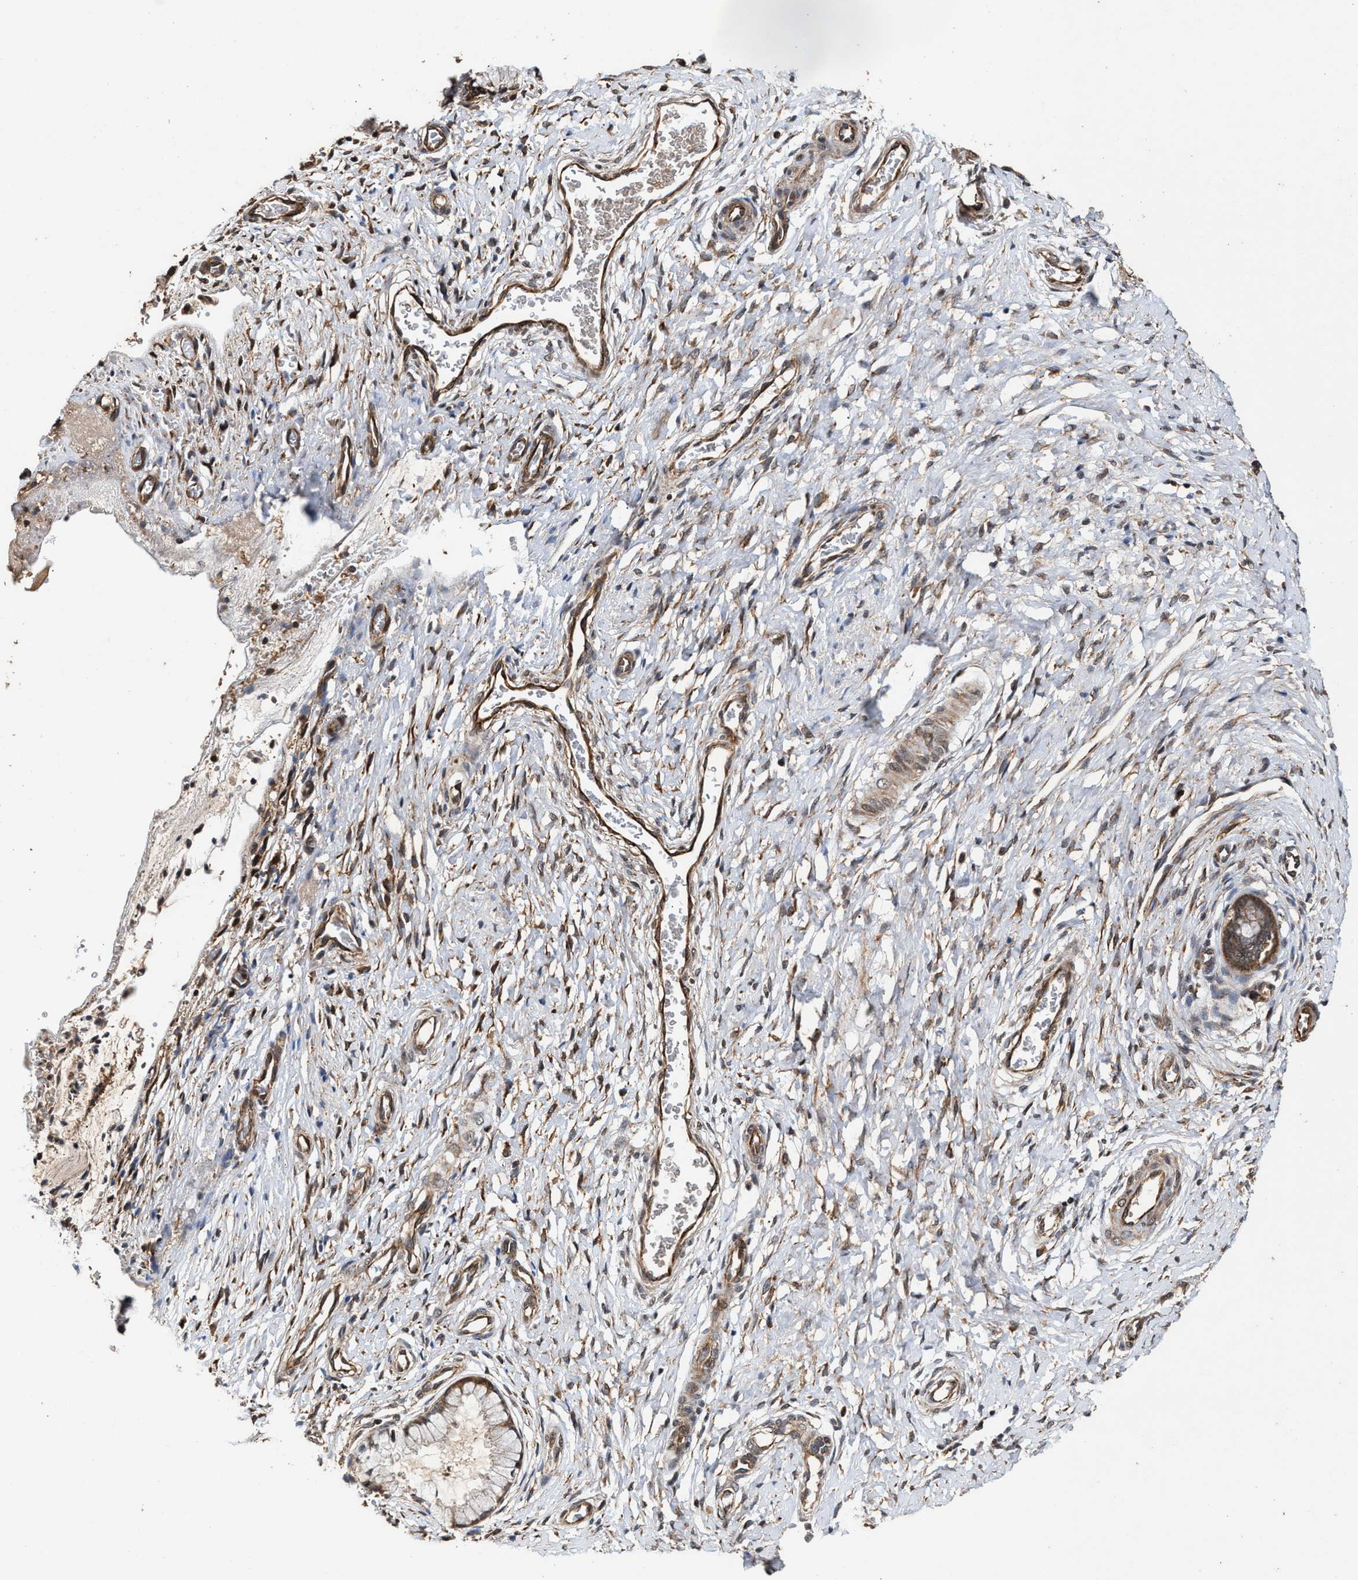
{"staining": {"intensity": "moderate", "quantity": ">75%", "location": "cytoplasmic/membranous"}, "tissue": "cervix", "cell_type": "Glandular cells", "image_type": "normal", "snomed": [{"axis": "morphology", "description": "Normal tissue, NOS"}, {"axis": "topography", "description": "Cervix"}], "caption": "Immunohistochemistry (IHC) (DAB) staining of benign cervix reveals moderate cytoplasmic/membranous protein expression in approximately >75% of glandular cells.", "gene": "ZNHIT6", "patient": {"sex": "female", "age": 55}}